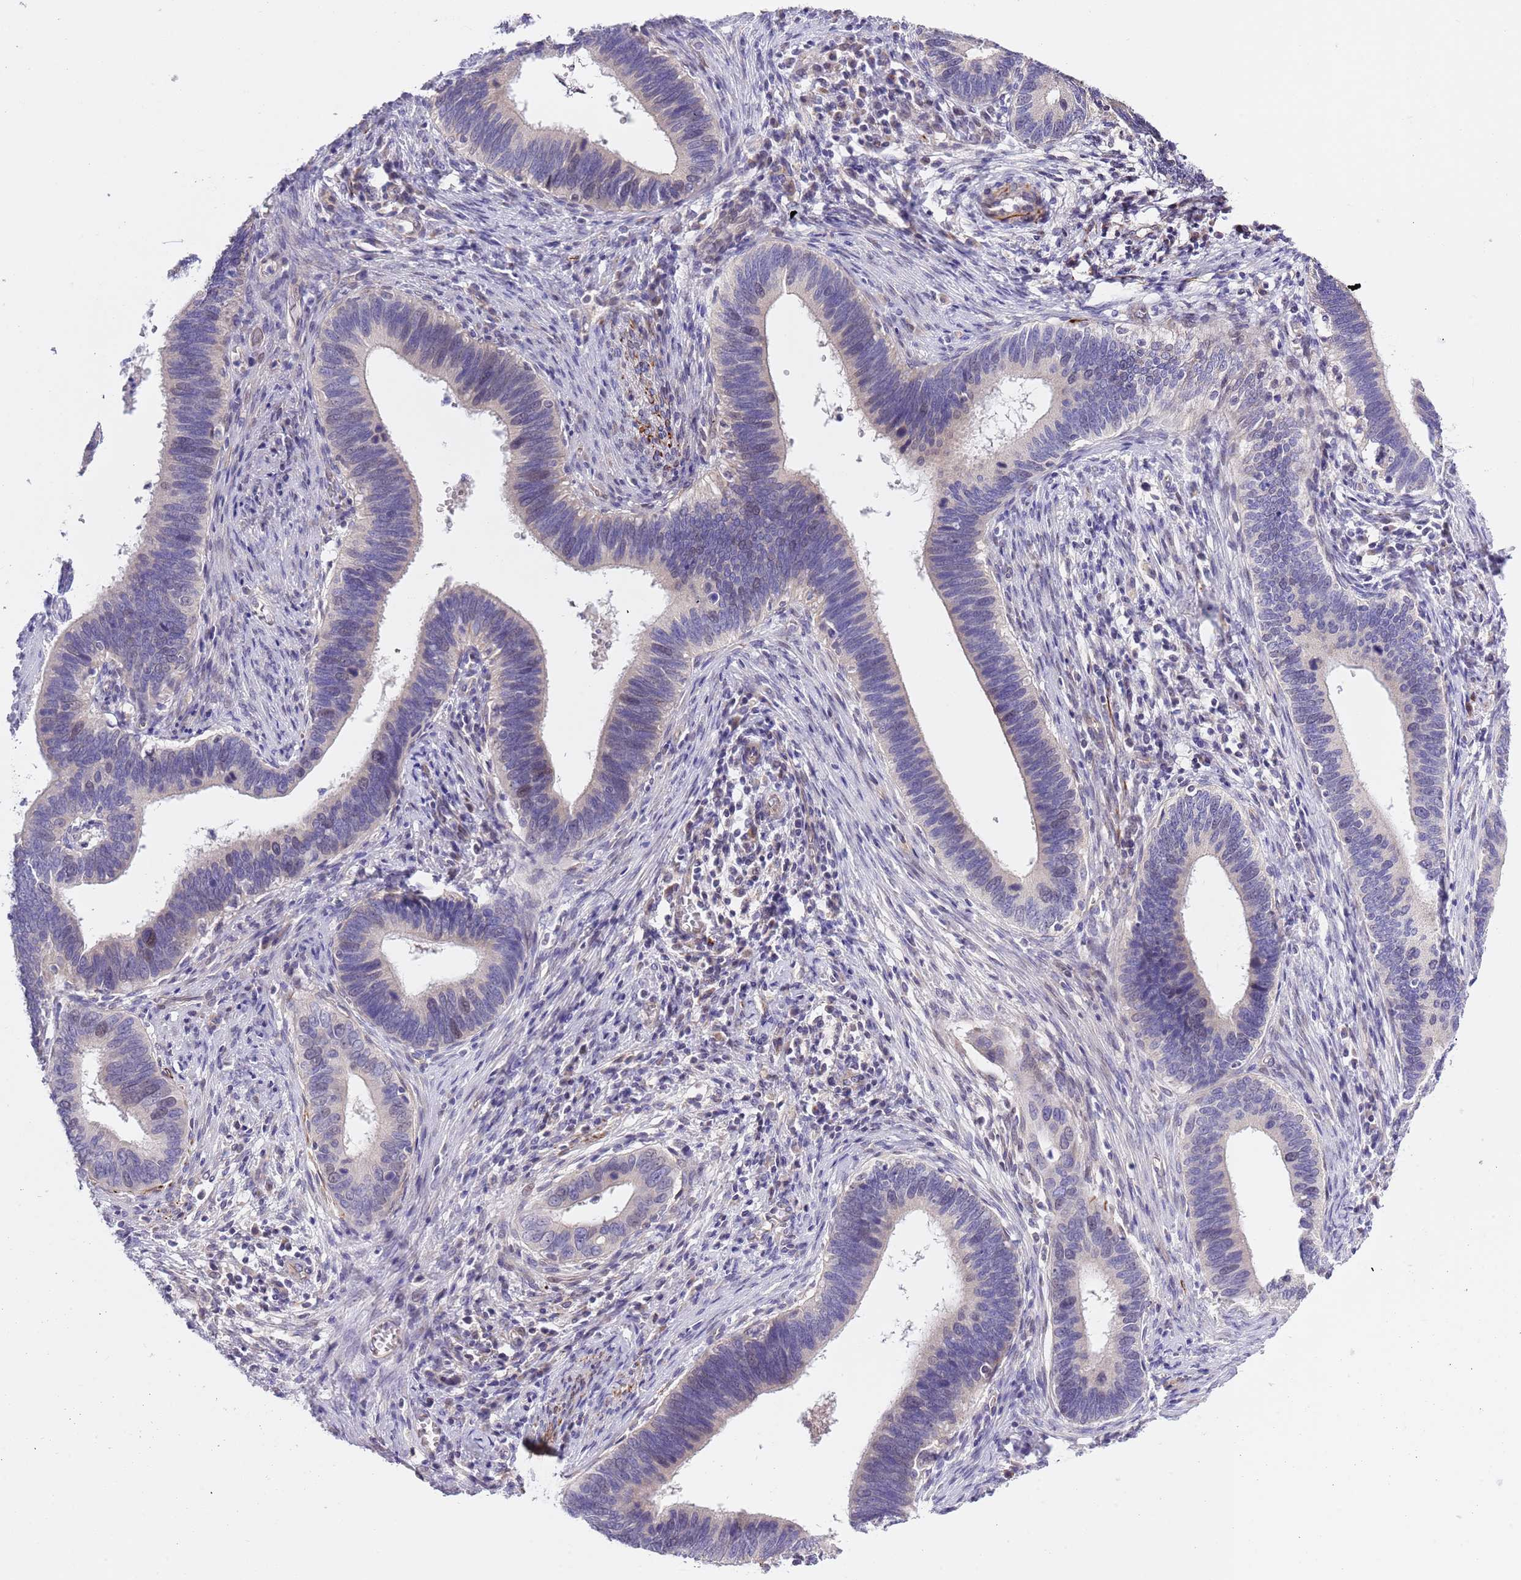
{"staining": {"intensity": "weak", "quantity": "<25%", "location": "nuclear"}, "tissue": "cervical cancer", "cell_type": "Tumor cells", "image_type": "cancer", "snomed": [{"axis": "morphology", "description": "Adenocarcinoma, NOS"}, {"axis": "topography", "description": "Cervix"}], "caption": "Tumor cells are negative for brown protein staining in cervical cancer.", "gene": "NET1", "patient": {"sex": "female", "age": 42}}